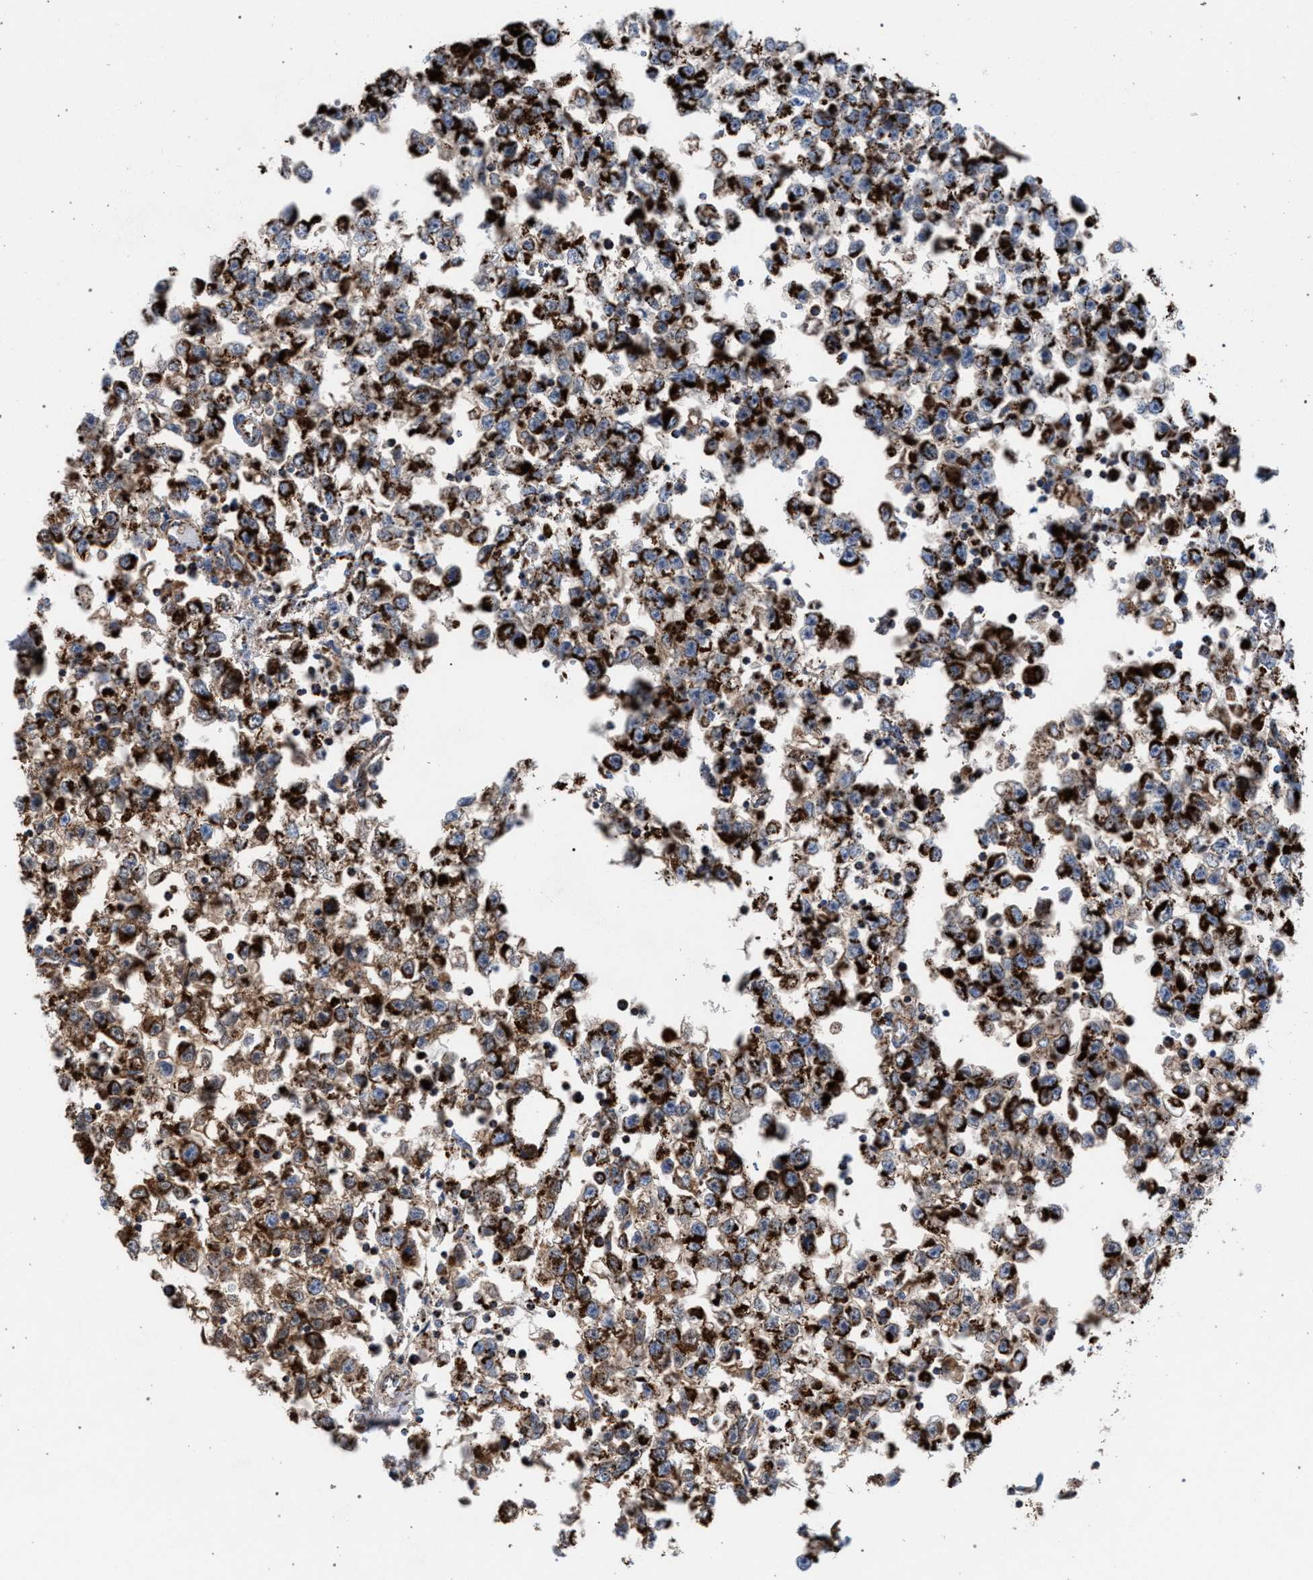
{"staining": {"intensity": "strong", "quantity": ">75%", "location": "cytoplasmic/membranous"}, "tissue": "testis cancer", "cell_type": "Tumor cells", "image_type": "cancer", "snomed": [{"axis": "morphology", "description": "Seminoma, NOS"}, {"axis": "morphology", "description": "Carcinoma, Embryonal, NOS"}, {"axis": "topography", "description": "Testis"}], "caption": "IHC (DAB (3,3'-diaminobenzidine)) staining of human testis cancer (seminoma) exhibits strong cytoplasmic/membranous protein expression in approximately >75% of tumor cells.", "gene": "VPS13A", "patient": {"sex": "male", "age": 51}}